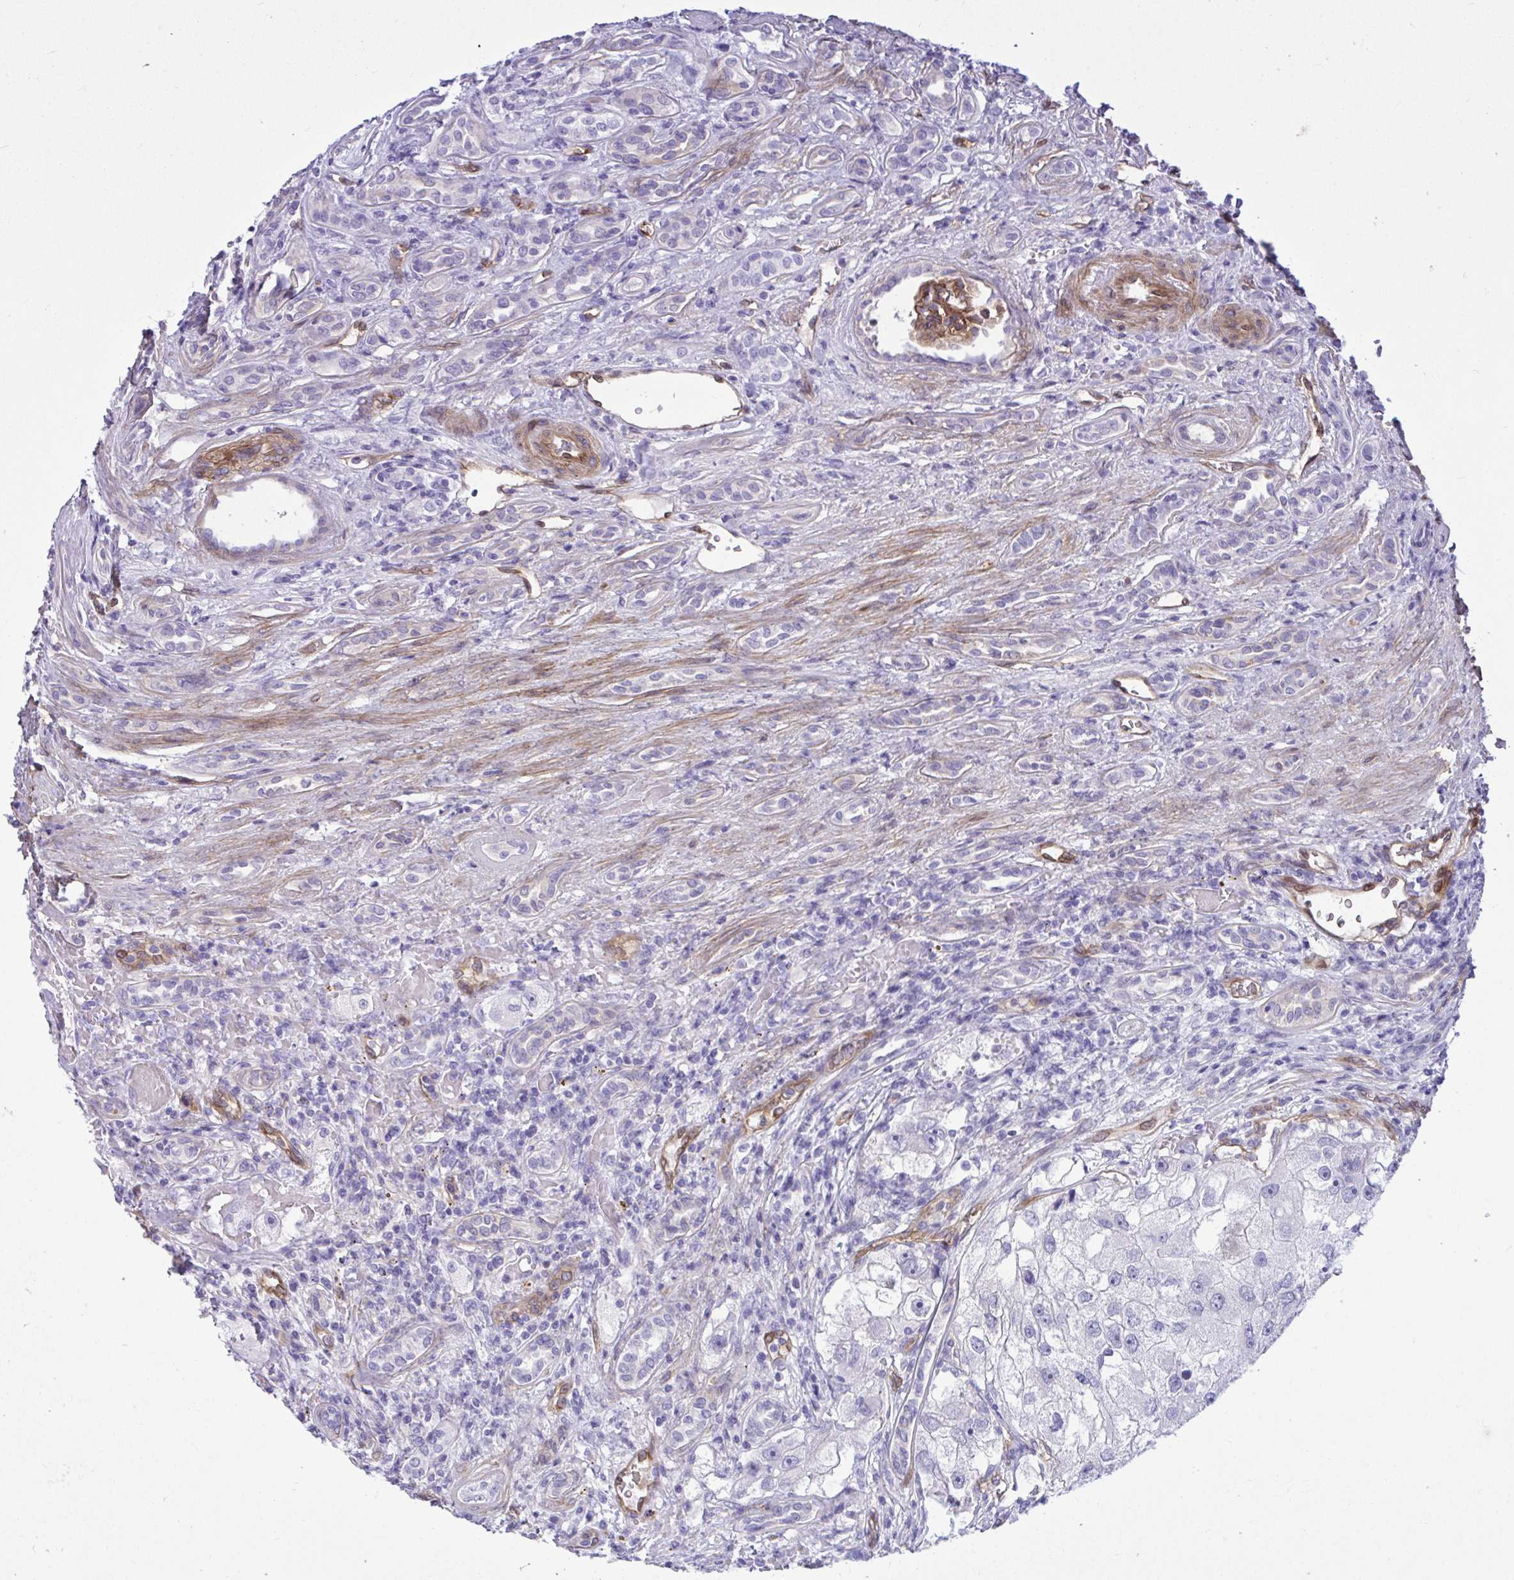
{"staining": {"intensity": "negative", "quantity": "none", "location": "none"}, "tissue": "renal cancer", "cell_type": "Tumor cells", "image_type": "cancer", "snomed": [{"axis": "morphology", "description": "Adenocarcinoma, NOS"}, {"axis": "topography", "description": "Kidney"}], "caption": "The micrograph displays no staining of tumor cells in renal cancer (adenocarcinoma).", "gene": "LIMS2", "patient": {"sex": "male", "age": 63}}